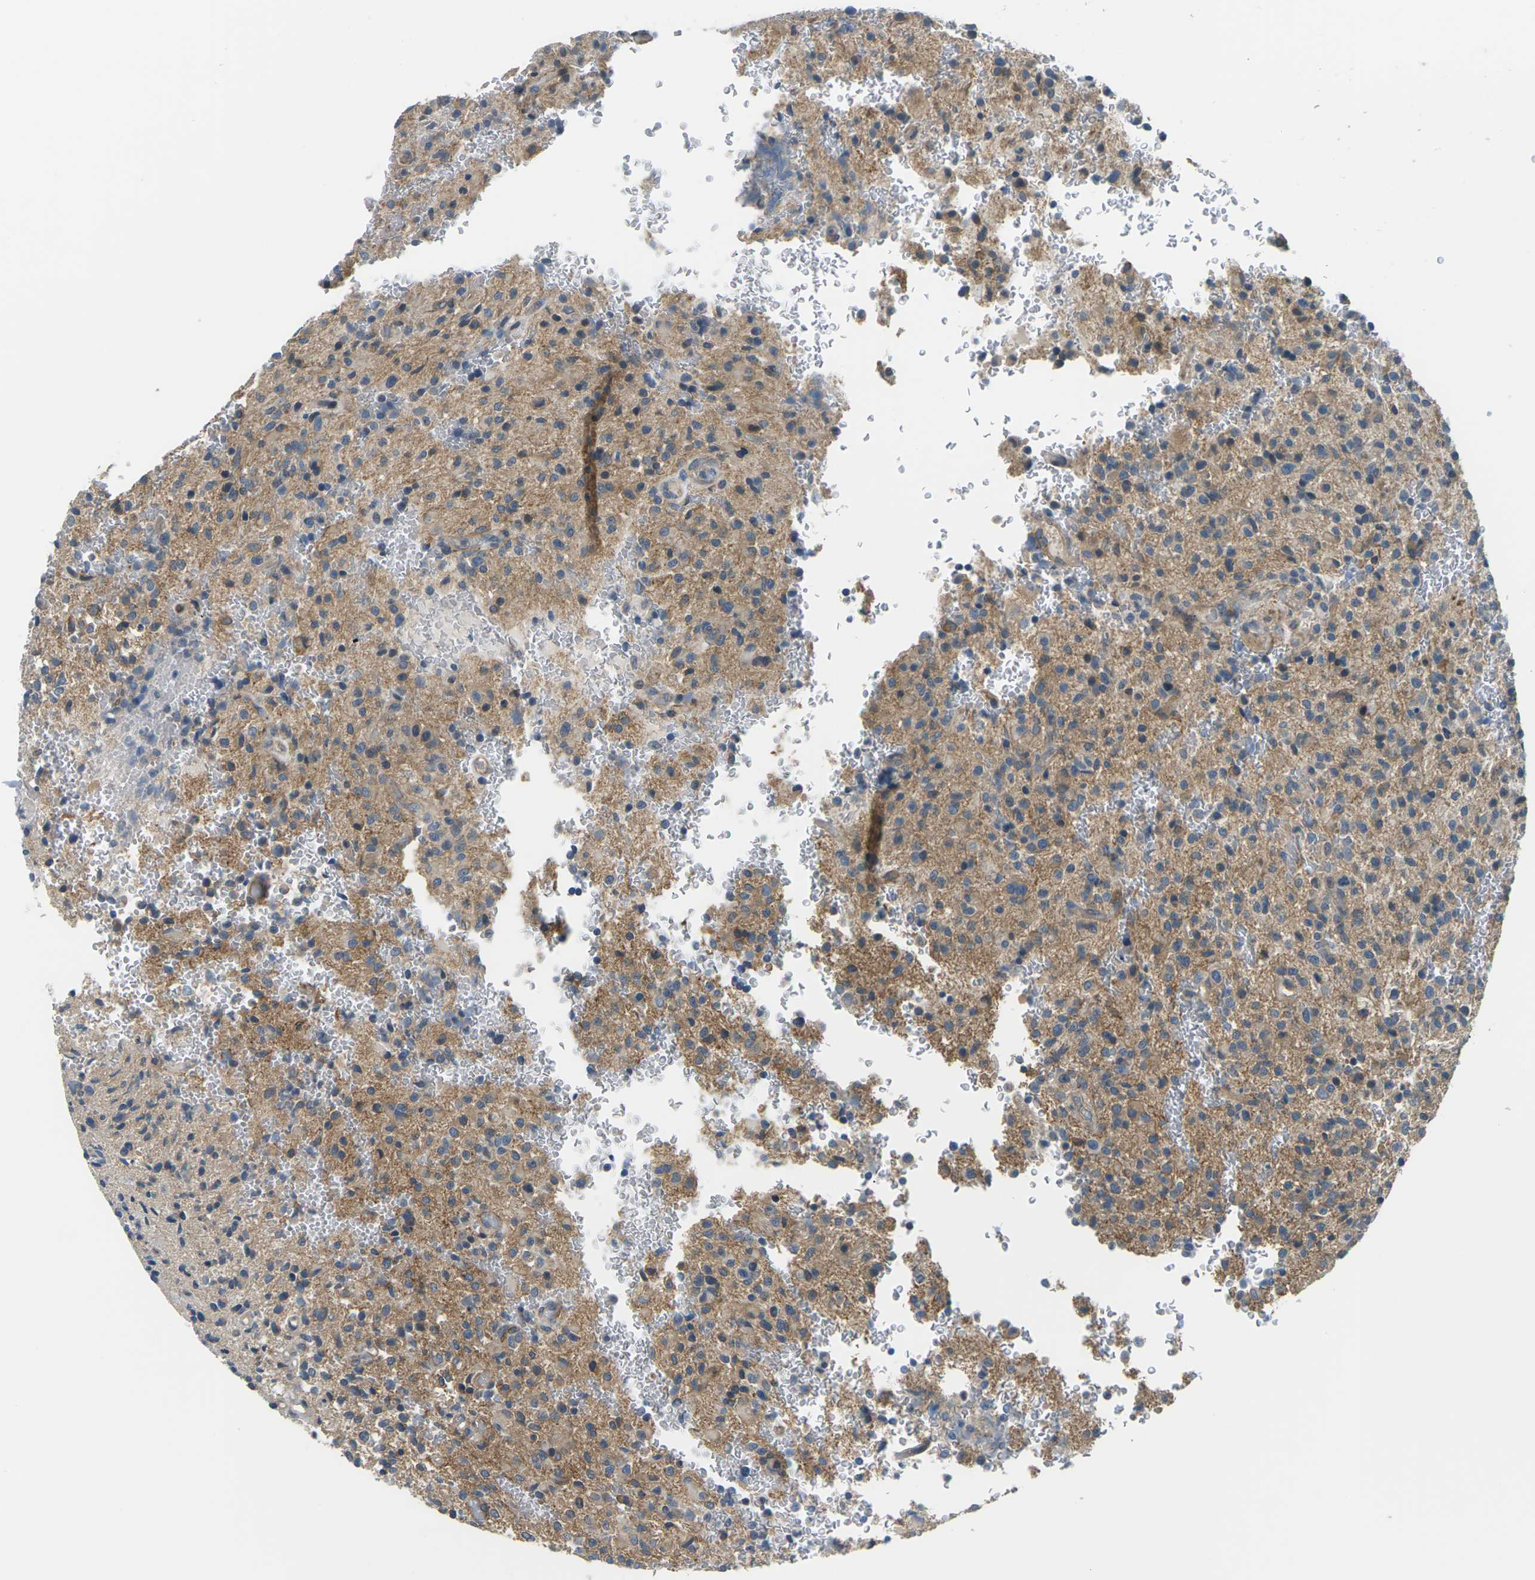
{"staining": {"intensity": "moderate", "quantity": "<25%", "location": "cytoplasmic/membranous"}, "tissue": "glioma", "cell_type": "Tumor cells", "image_type": "cancer", "snomed": [{"axis": "morphology", "description": "Glioma, malignant, High grade"}, {"axis": "topography", "description": "Brain"}], "caption": "Glioma stained for a protein (brown) reveals moderate cytoplasmic/membranous positive staining in approximately <25% of tumor cells.", "gene": "SLC13A3", "patient": {"sex": "male", "age": 71}}